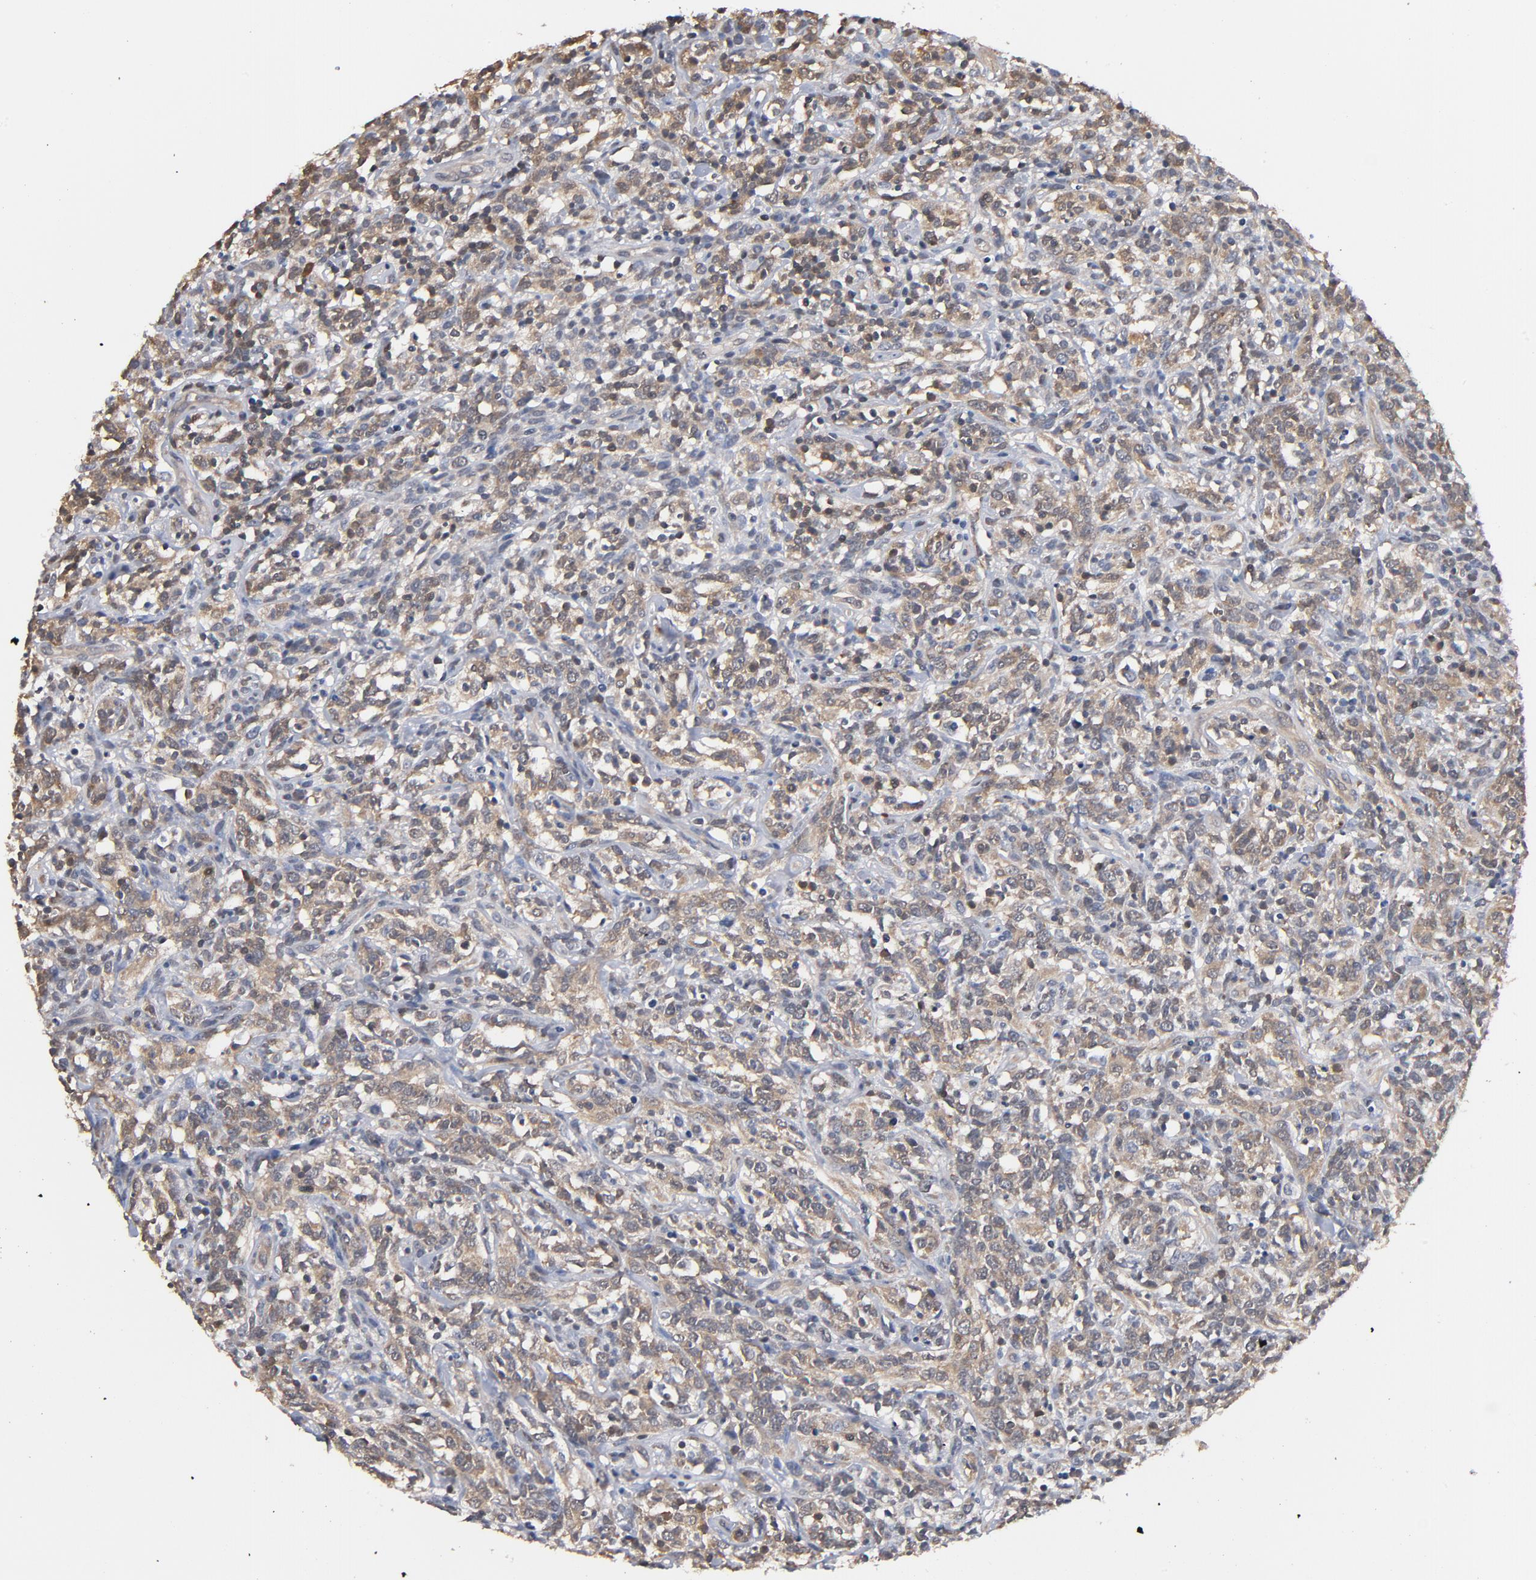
{"staining": {"intensity": "moderate", "quantity": ">75%", "location": "cytoplasmic/membranous"}, "tissue": "lymphoma", "cell_type": "Tumor cells", "image_type": "cancer", "snomed": [{"axis": "morphology", "description": "Malignant lymphoma, non-Hodgkin's type, High grade"}, {"axis": "topography", "description": "Lymph node"}], "caption": "Protein staining shows moderate cytoplasmic/membranous staining in about >75% of tumor cells in lymphoma.", "gene": "MIF", "patient": {"sex": "female", "age": 73}}